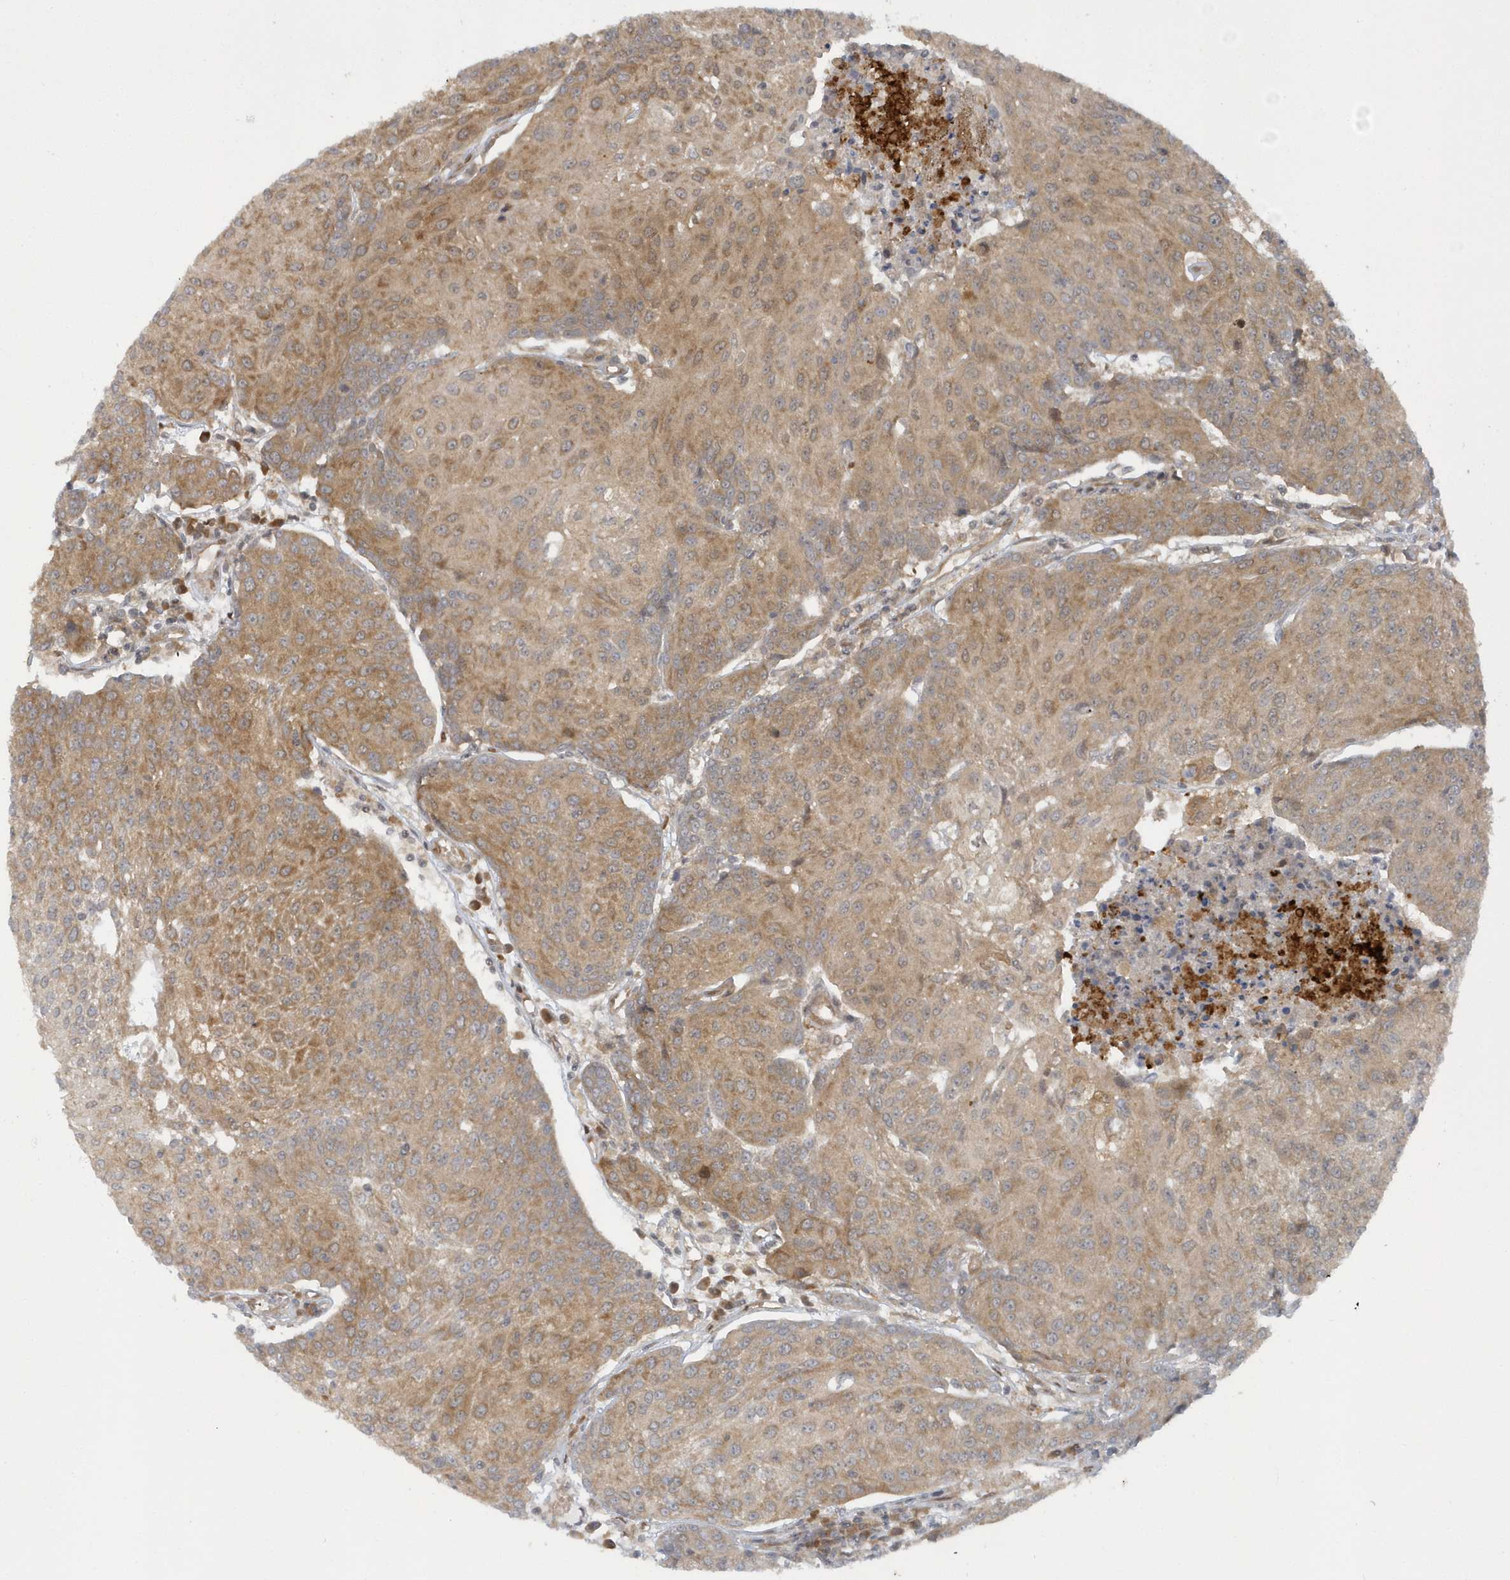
{"staining": {"intensity": "moderate", "quantity": ">75%", "location": "cytoplasmic/membranous"}, "tissue": "urothelial cancer", "cell_type": "Tumor cells", "image_type": "cancer", "snomed": [{"axis": "morphology", "description": "Urothelial carcinoma, High grade"}, {"axis": "topography", "description": "Urinary bladder"}], "caption": "High-grade urothelial carcinoma was stained to show a protein in brown. There is medium levels of moderate cytoplasmic/membranous staining in about >75% of tumor cells.", "gene": "ATG4A", "patient": {"sex": "female", "age": 85}}